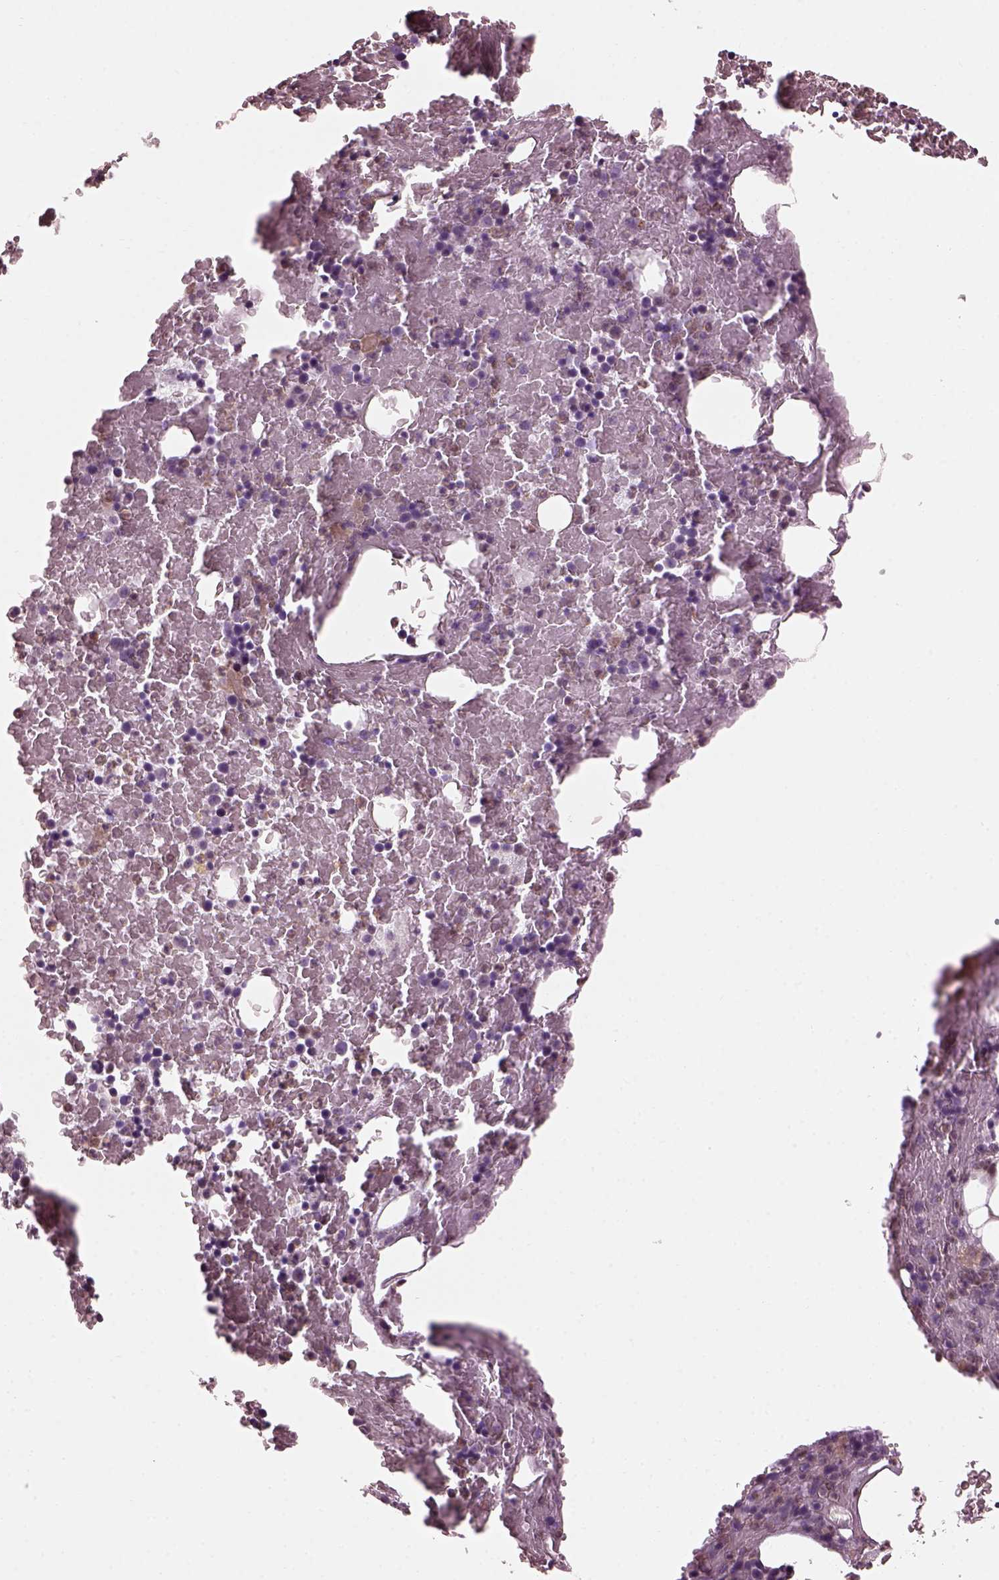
{"staining": {"intensity": "negative", "quantity": "none", "location": "none"}, "tissue": "bone marrow", "cell_type": "Hematopoietic cells", "image_type": "normal", "snomed": [{"axis": "morphology", "description": "Normal tissue, NOS"}, {"axis": "topography", "description": "Bone marrow"}], "caption": "The photomicrograph shows no significant staining in hematopoietic cells of bone marrow.", "gene": "BFSP1", "patient": {"sex": "male", "age": 72}}